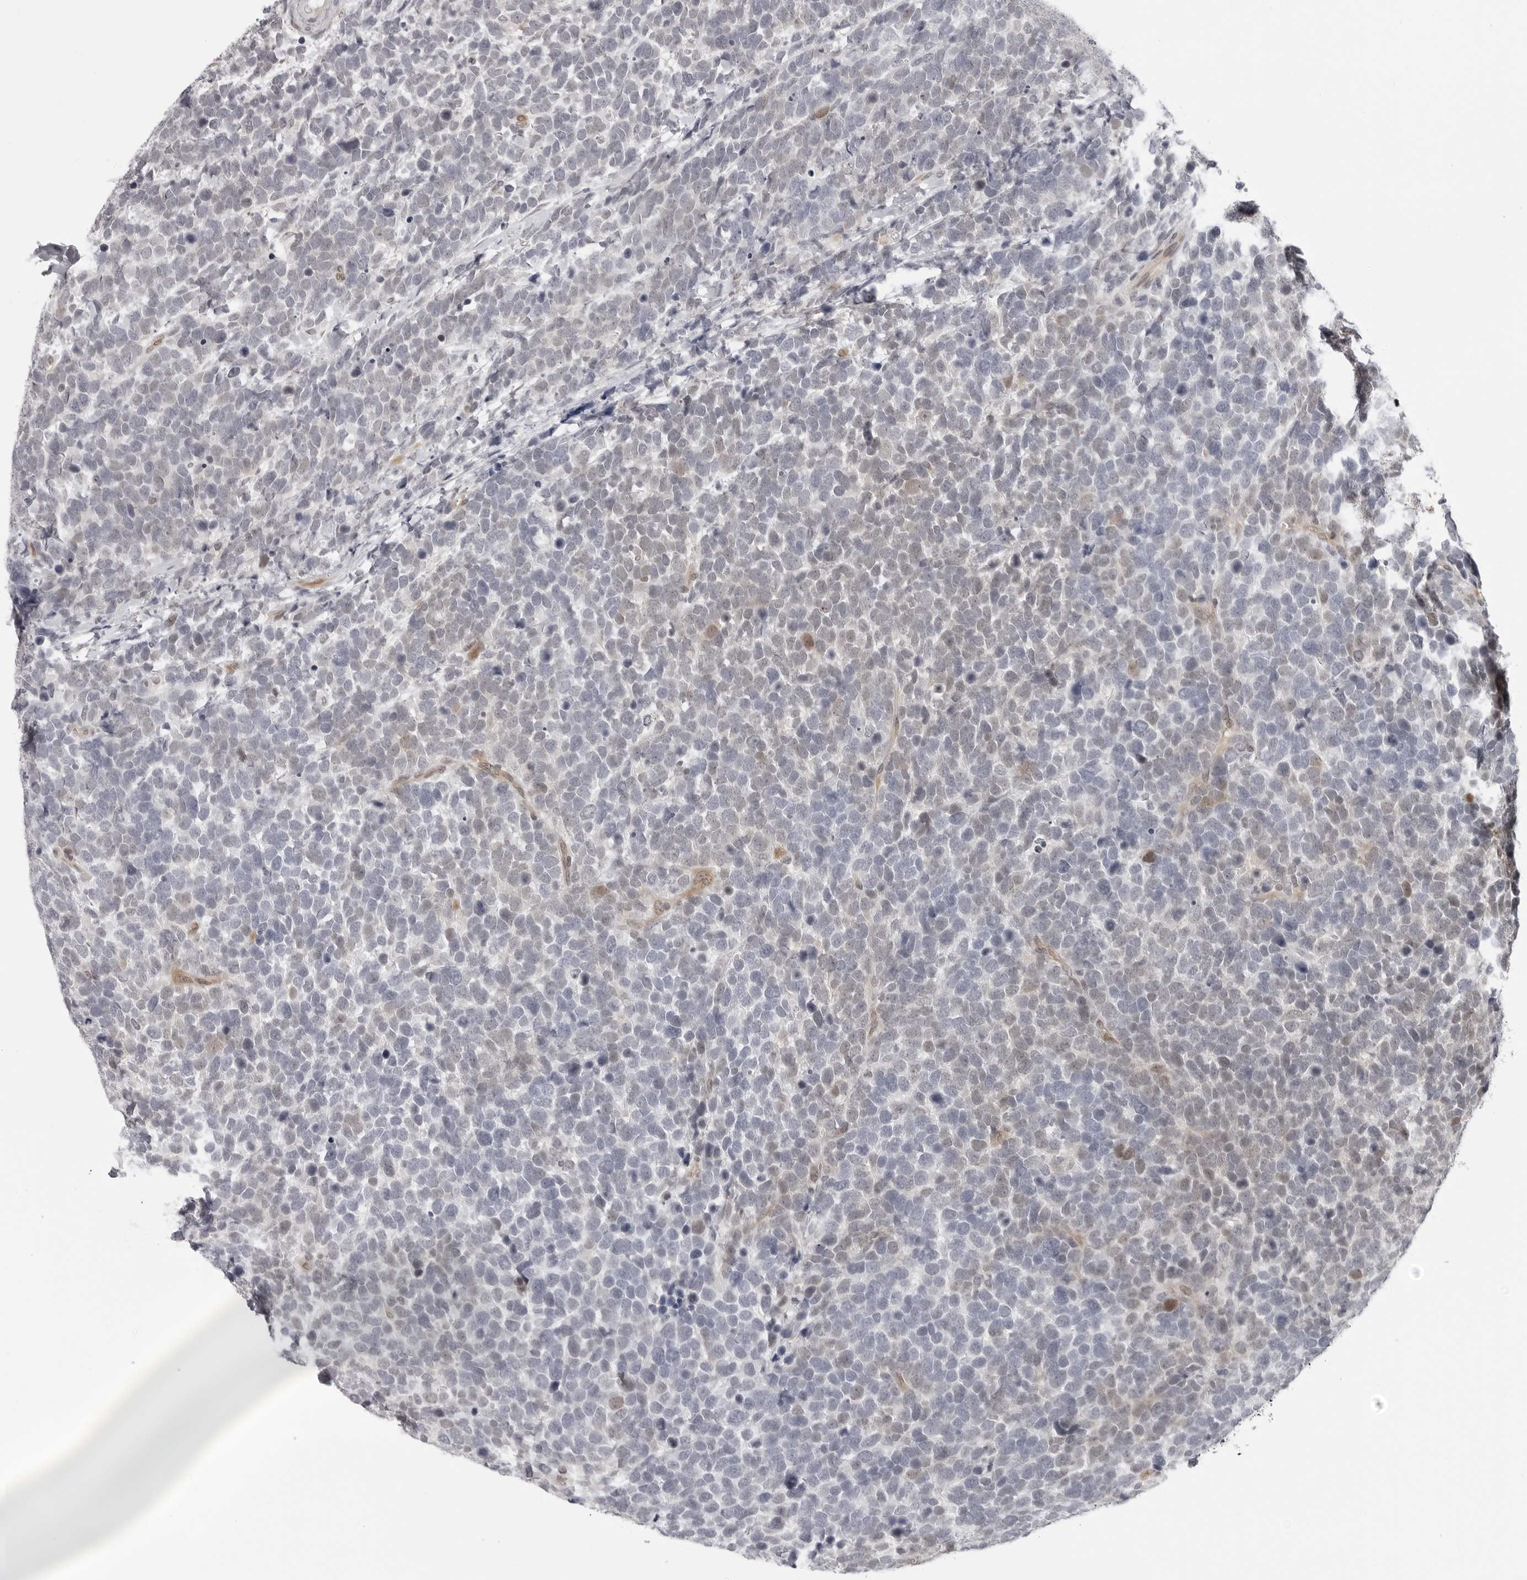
{"staining": {"intensity": "negative", "quantity": "none", "location": "none"}, "tissue": "urothelial cancer", "cell_type": "Tumor cells", "image_type": "cancer", "snomed": [{"axis": "morphology", "description": "Urothelial carcinoma, High grade"}, {"axis": "topography", "description": "Urinary bladder"}], "caption": "The micrograph exhibits no staining of tumor cells in high-grade urothelial carcinoma. (DAB (3,3'-diaminobenzidine) immunohistochemistry (IHC) visualized using brightfield microscopy, high magnification).", "gene": "CASP7", "patient": {"sex": "female", "age": 82}}